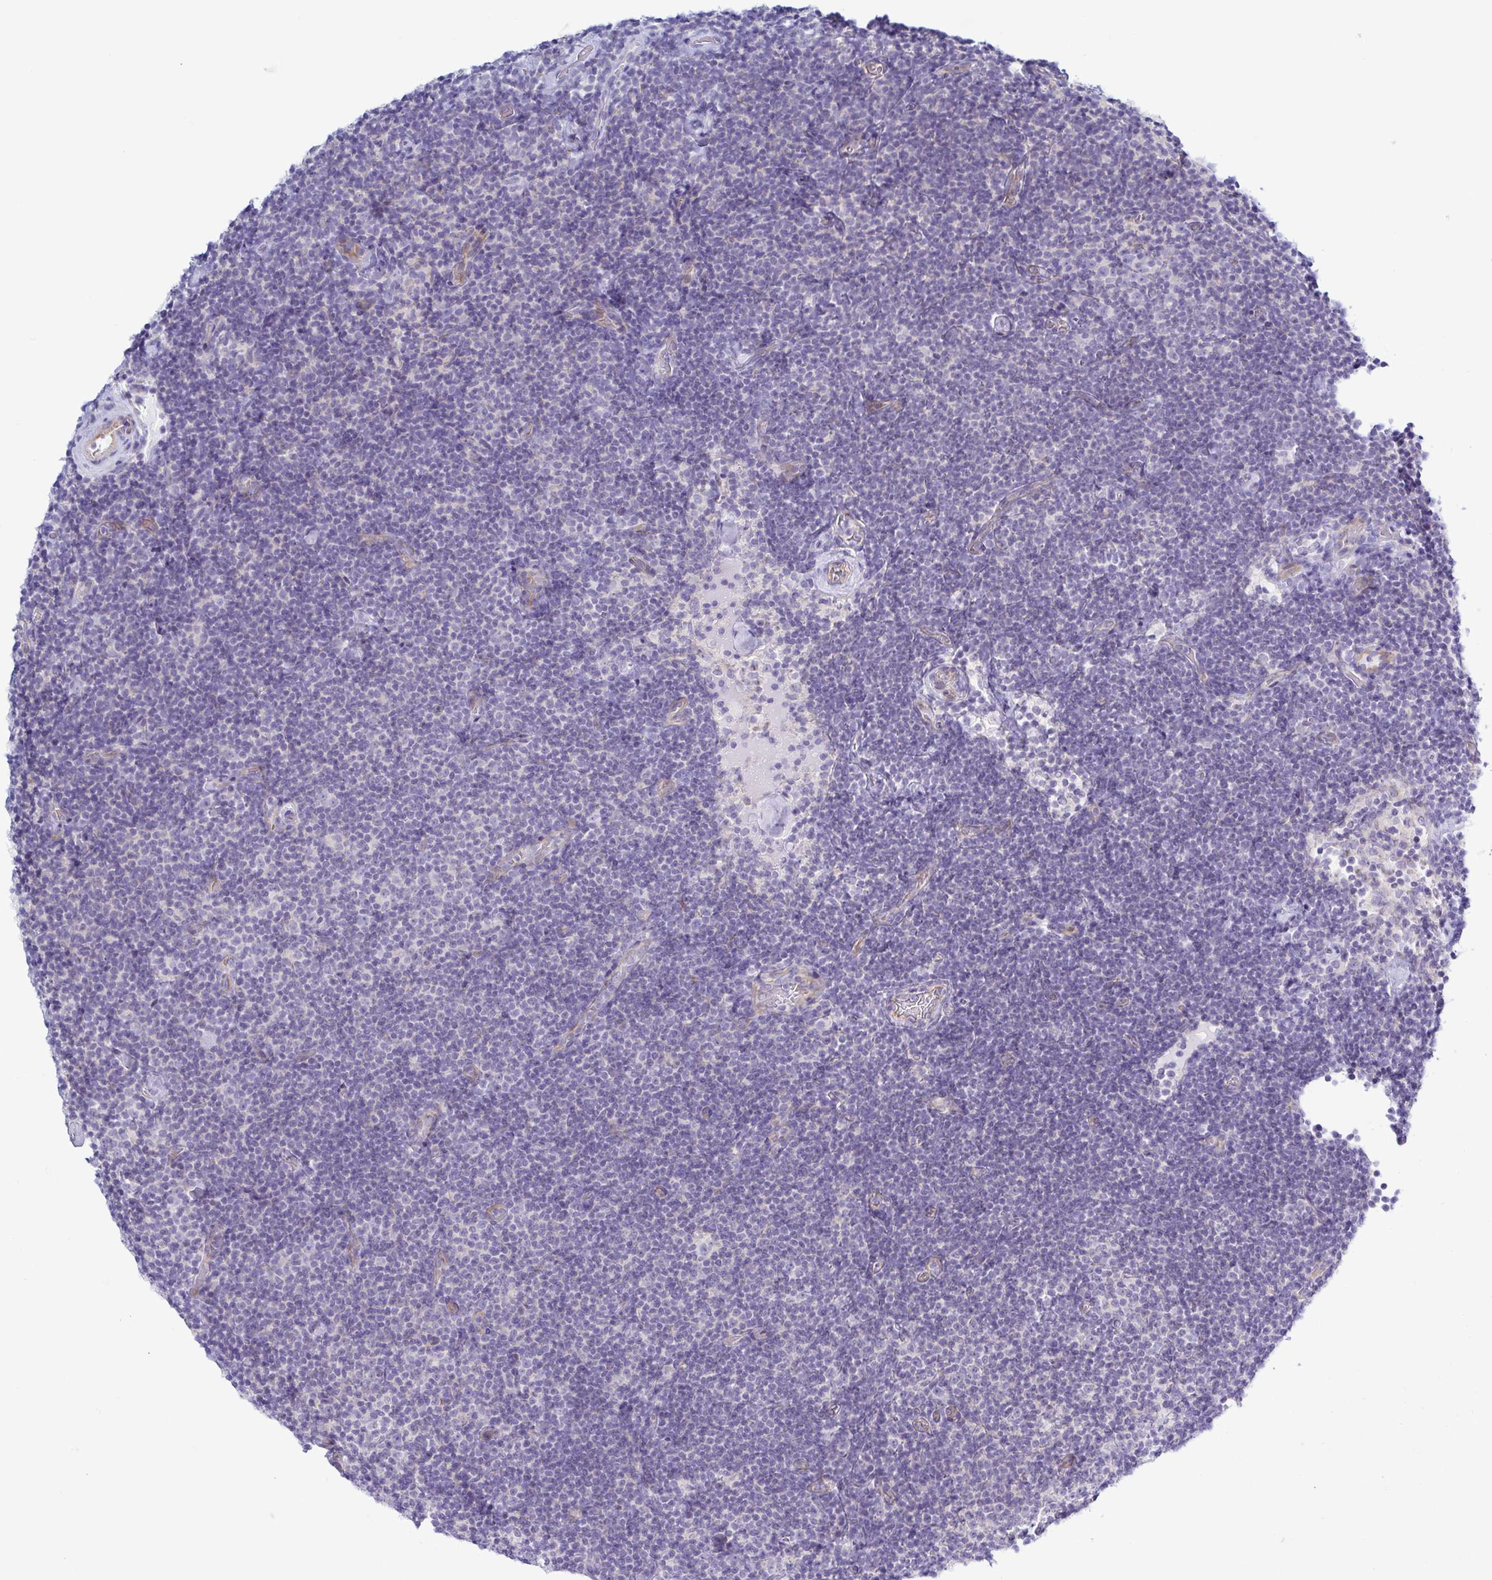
{"staining": {"intensity": "negative", "quantity": "none", "location": "none"}, "tissue": "lymphoma", "cell_type": "Tumor cells", "image_type": "cancer", "snomed": [{"axis": "morphology", "description": "Malignant lymphoma, non-Hodgkin's type, Low grade"}, {"axis": "topography", "description": "Lymph node"}], "caption": "High power microscopy photomicrograph of an immunohistochemistry image of lymphoma, revealing no significant staining in tumor cells.", "gene": "TNNI2", "patient": {"sex": "male", "age": 81}}